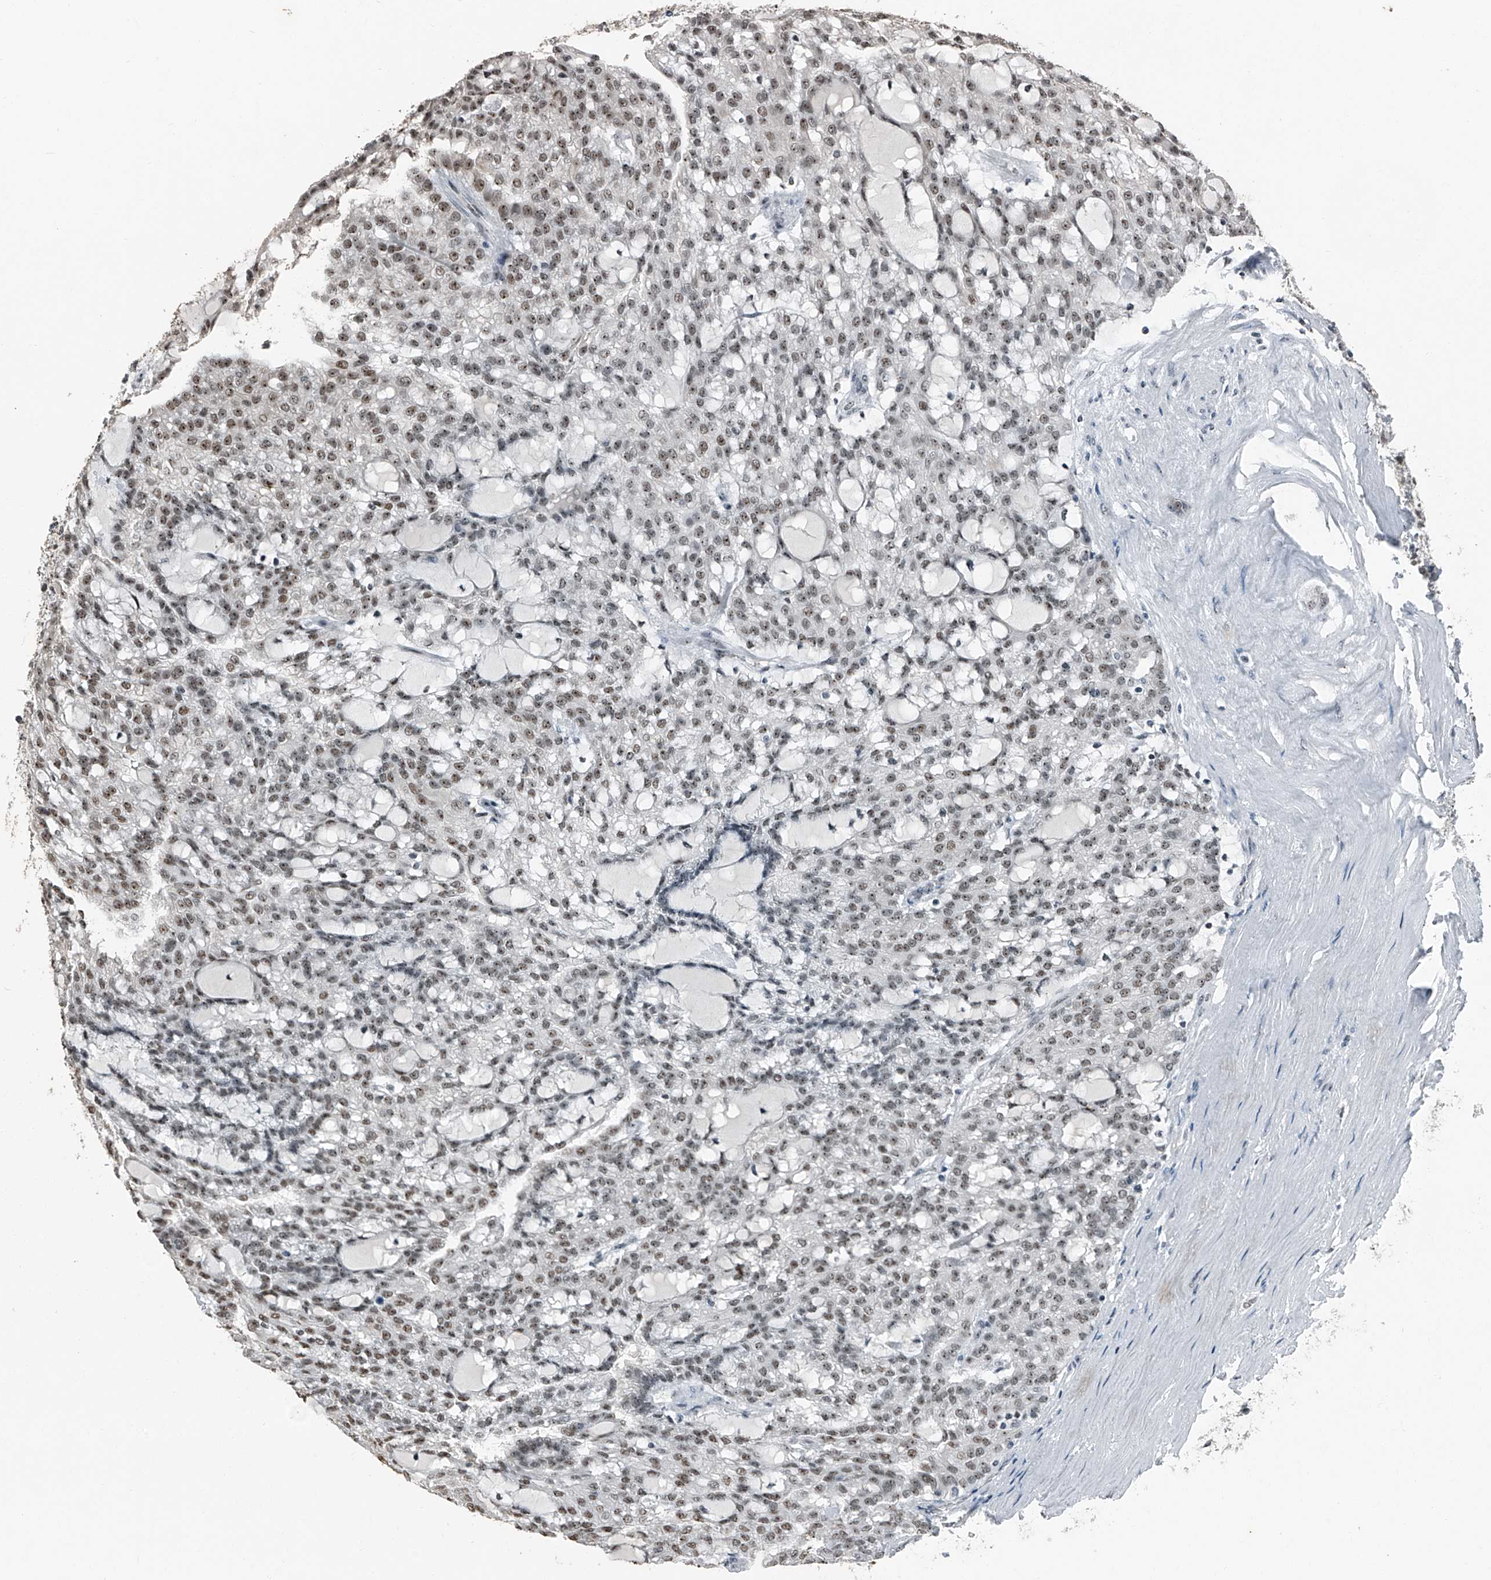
{"staining": {"intensity": "moderate", "quantity": ">75%", "location": "nuclear"}, "tissue": "renal cancer", "cell_type": "Tumor cells", "image_type": "cancer", "snomed": [{"axis": "morphology", "description": "Adenocarcinoma, NOS"}, {"axis": "topography", "description": "Kidney"}], "caption": "Renal cancer stained with DAB (3,3'-diaminobenzidine) immunohistochemistry (IHC) reveals medium levels of moderate nuclear expression in about >75% of tumor cells. (DAB (3,3'-diaminobenzidine) IHC, brown staining for protein, blue staining for nuclei).", "gene": "TCOF1", "patient": {"sex": "male", "age": 63}}